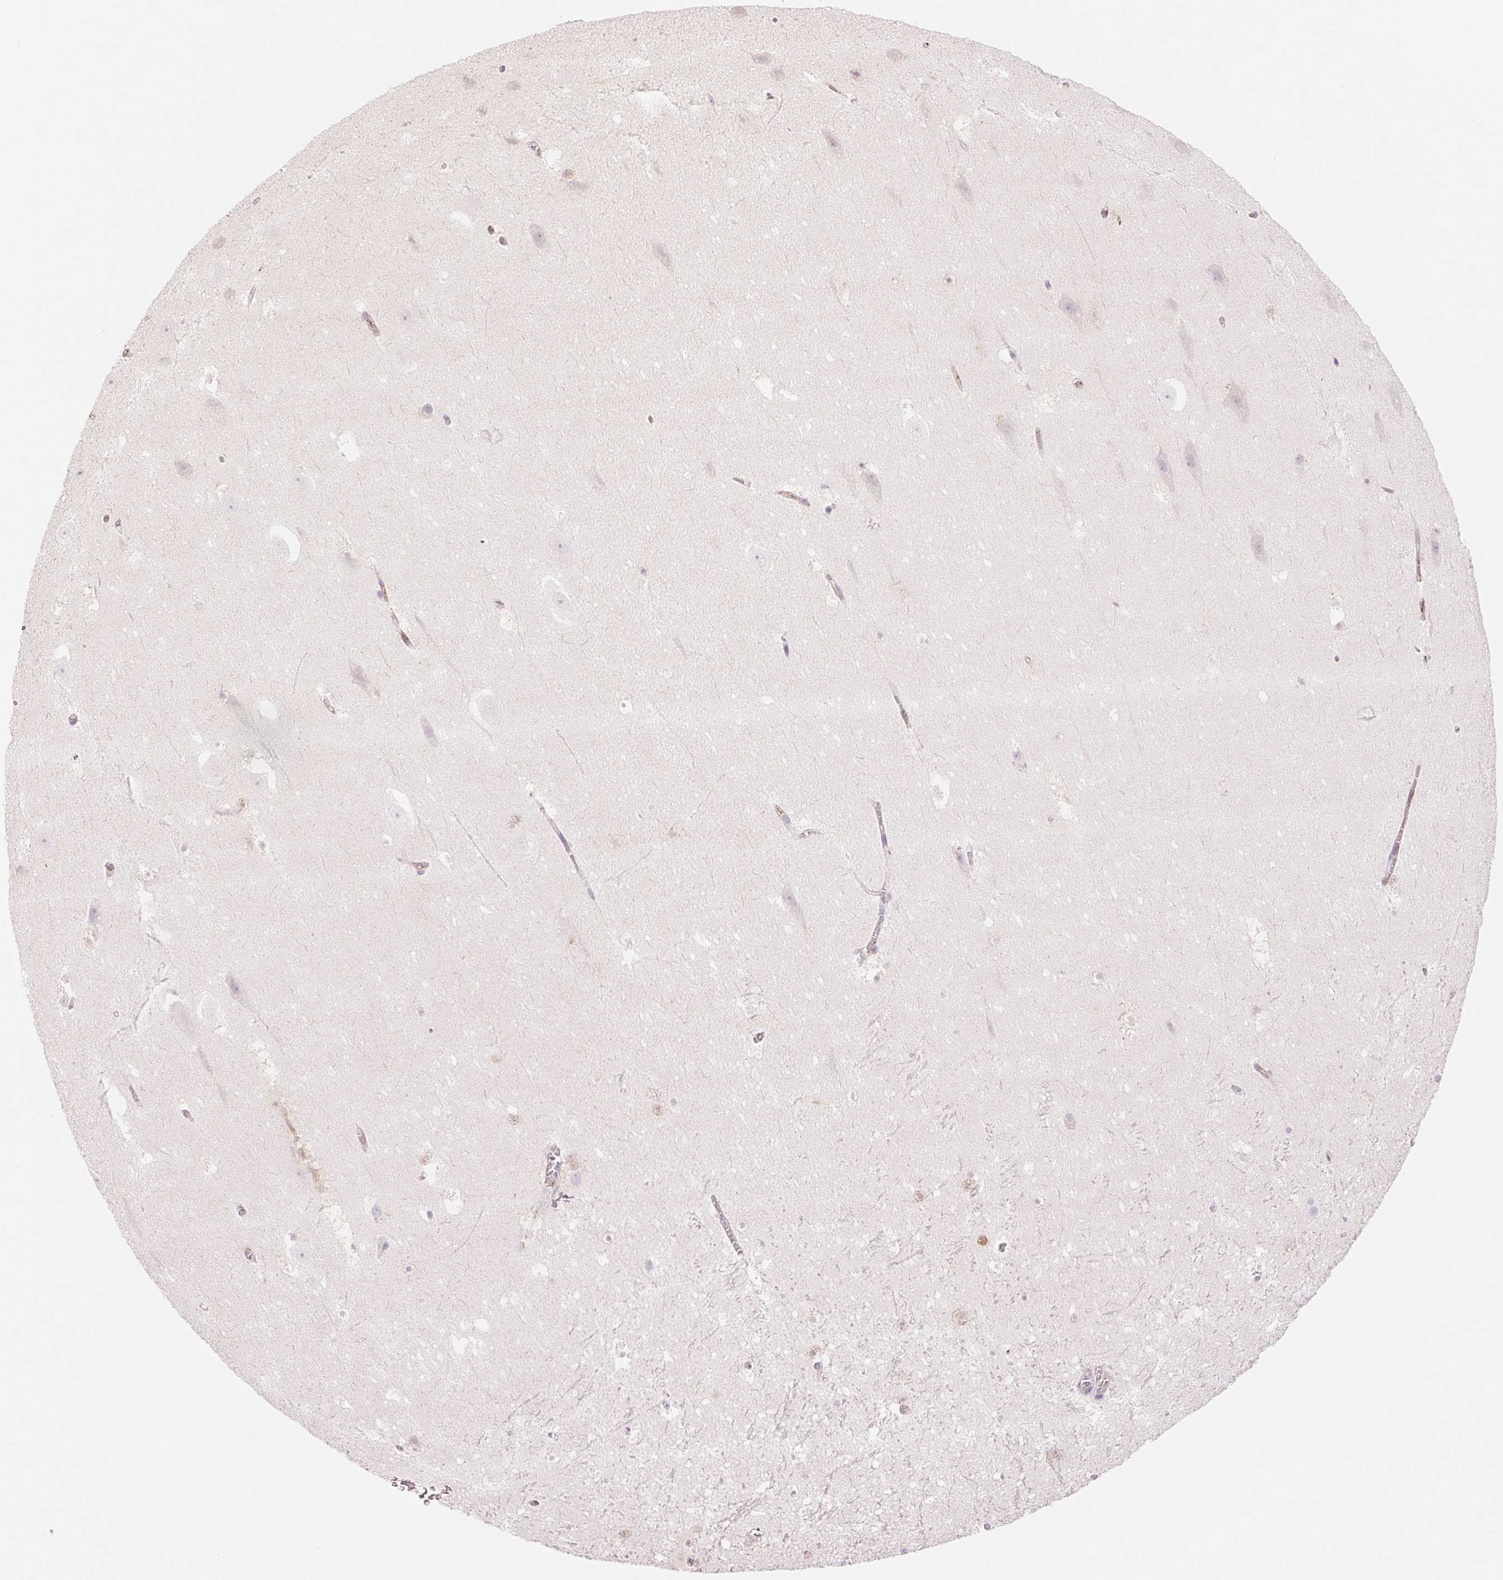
{"staining": {"intensity": "weak", "quantity": "<25%", "location": "nuclear"}, "tissue": "hippocampus", "cell_type": "Glial cells", "image_type": "normal", "snomed": [{"axis": "morphology", "description": "Normal tissue, NOS"}, {"axis": "topography", "description": "Hippocampus"}], "caption": "There is no significant staining in glial cells of hippocampus.", "gene": "HEBP1", "patient": {"sex": "female", "age": 42}}